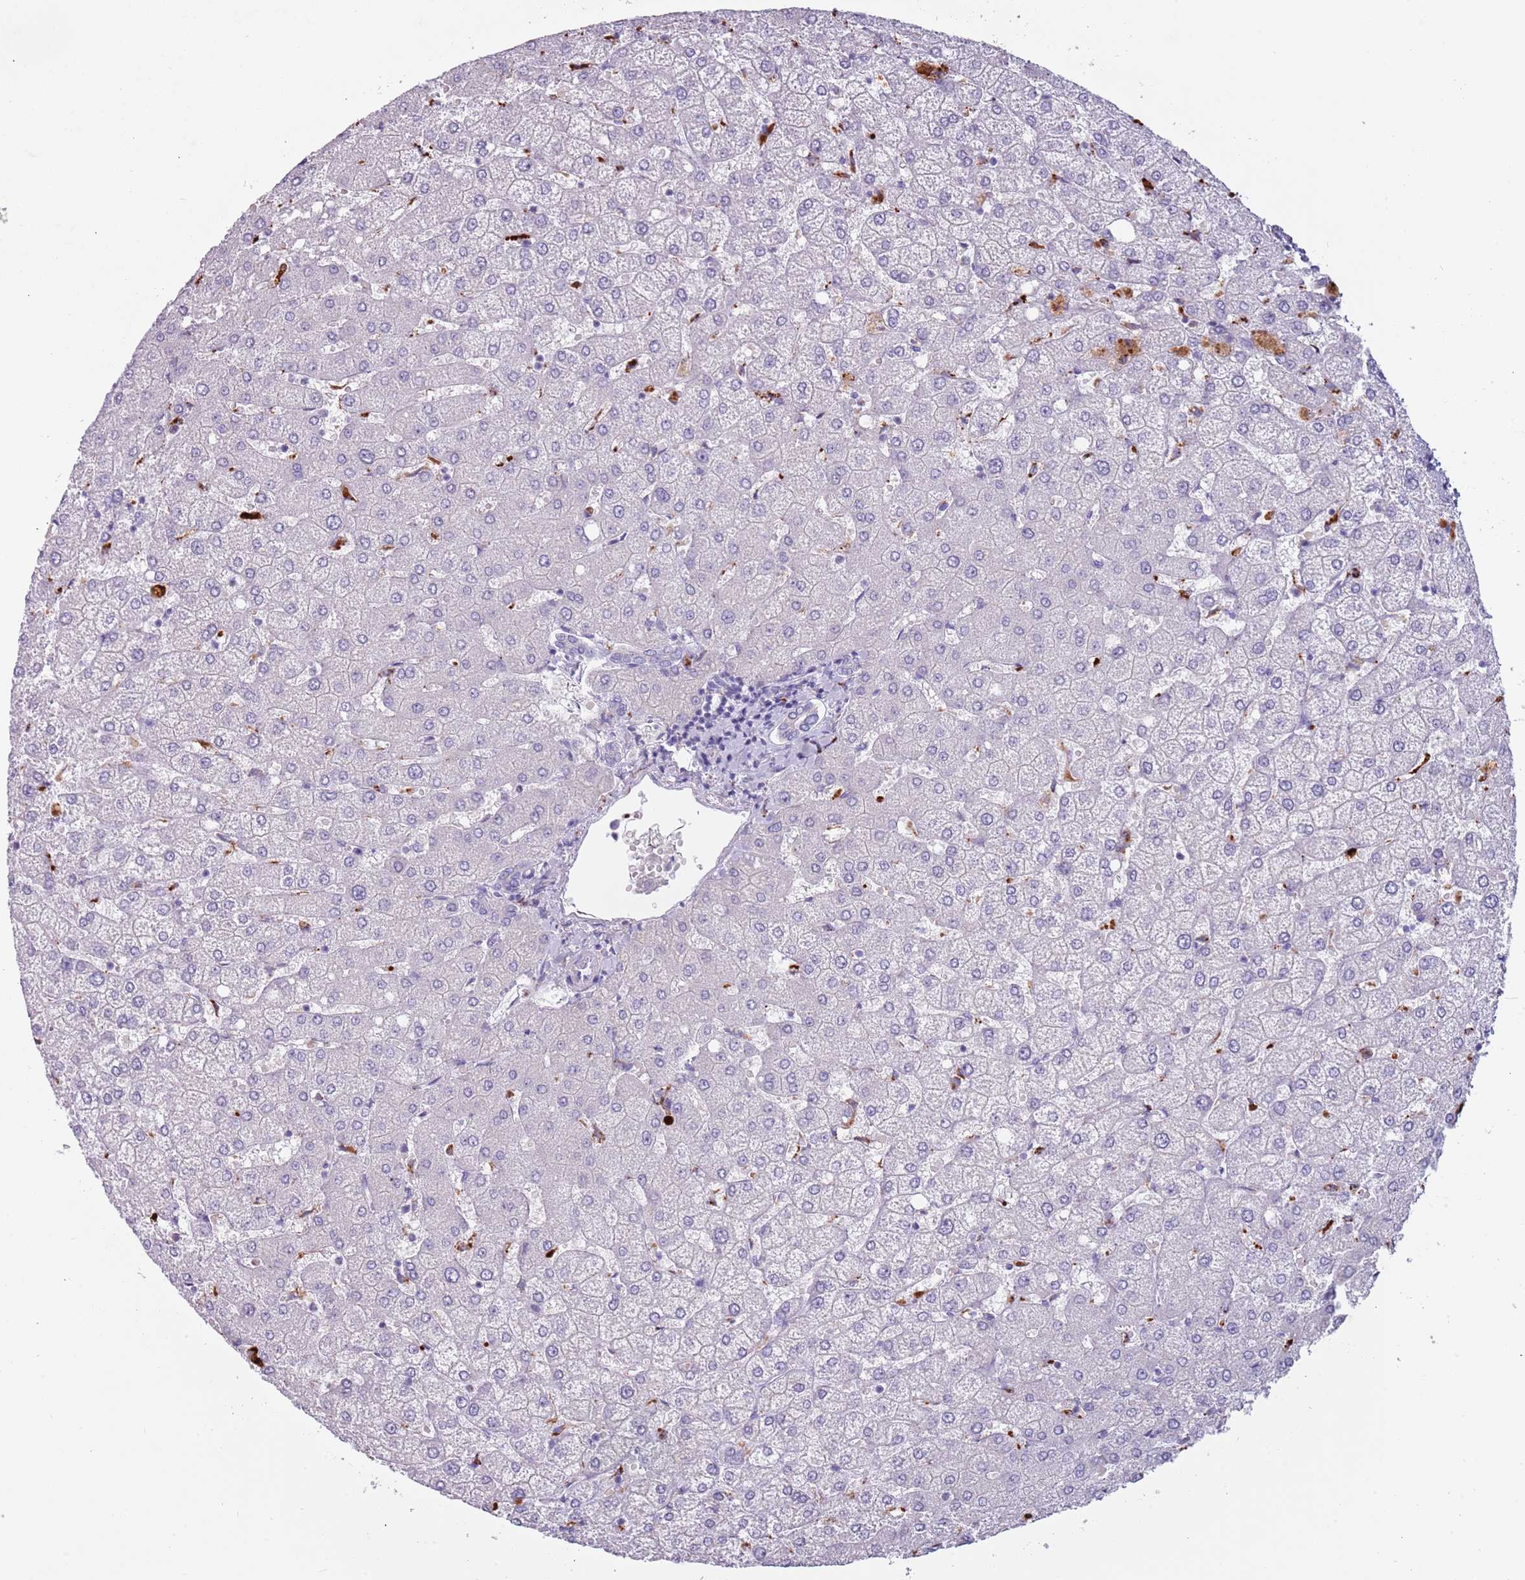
{"staining": {"intensity": "negative", "quantity": "none", "location": "none"}, "tissue": "liver", "cell_type": "Cholangiocytes", "image_type": "normal", "snomed": [{"axis": "morphology", "description": "Normal tissue, NOS"}, {"axis": "topography", "description": "Liver"}], "caption": "IHC image of unremarkable liver: human liver stained with DAB (3,3'-diaminobenzidine) displays no significant protein staining in cholangiocytes.", "gene": "NWD2", "patient": {"sex": "female", "age": 54}}